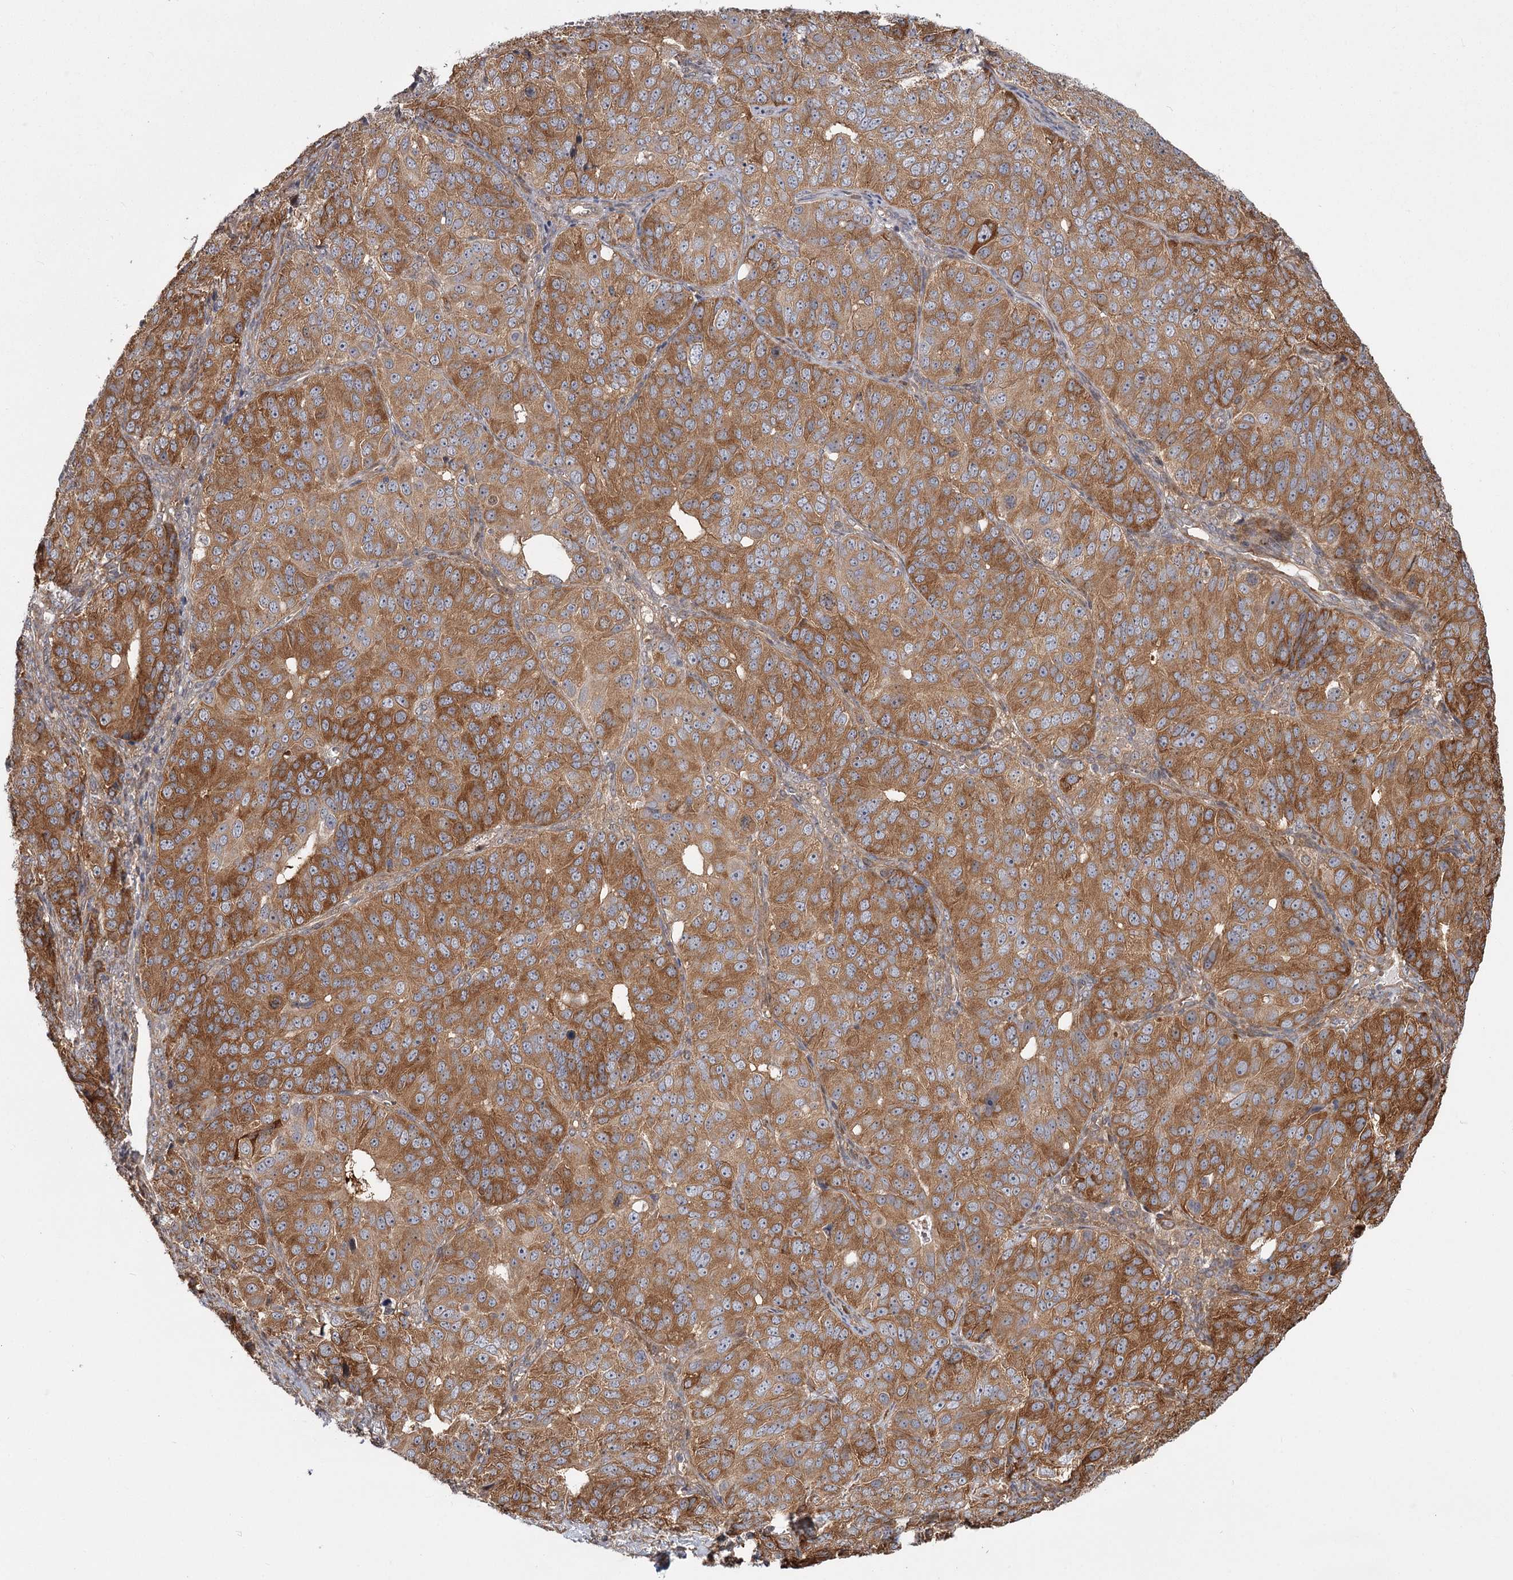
{"staining": {"intensity": "moderate", "quantity": ">75%", "location": "cytoplasmic/membranous"}, "tissue": "ovarian cancer", "cell_type": "Tumor cells", "image_type": "cancer", "snomed": [{"axis": "morphology", "description": "Carcinoma, endometroid"}, {"axis": "topography", "description": "Ovary"}], "caption": "The histopathology image demonstrates a brown stain indicating the presence of a protein in the cytoplasmic/membranous of tumor cells in endometroid carcinoma (ovarian).", "gene": "CCNG2", "patient": {"sex": "female", "age": 51}}